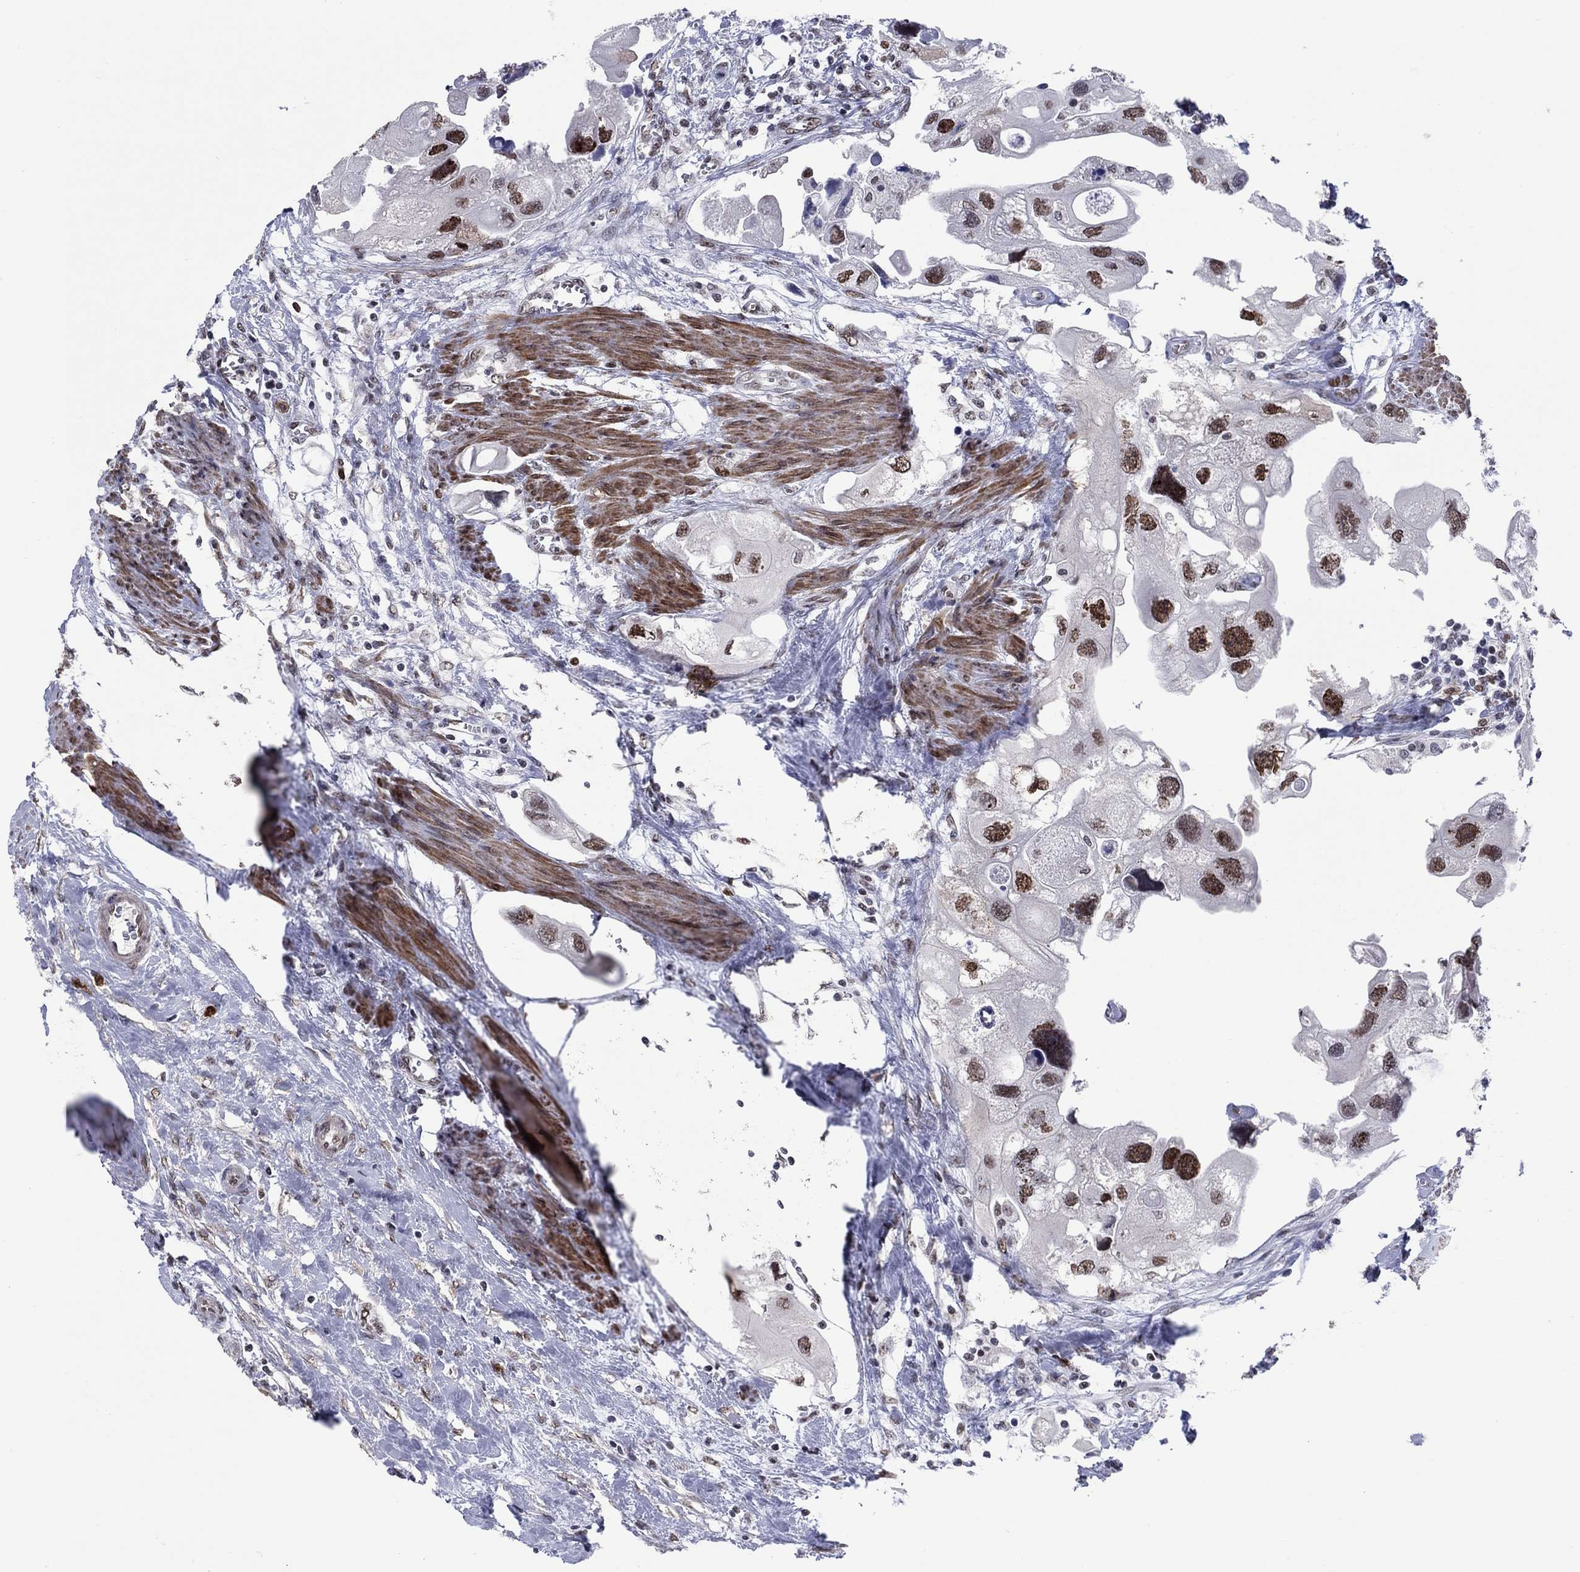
{"staining": {"intensity": "strong", "quantity": "25%-75%", "location": "nuclear"}, "tissue": "urothelial cancer", "cell_type": "Tumor cells", "image_type": "cancer", "snomed": [{"axis": "morphology", "description": "Urothelial carcinoma, High grade"}, {"axis": "topography", "description": "Urinary bladder"}], "caption": "Immunohistochemistry image of neoplastic tissue: human urothelial cancer stained using IHC demonstrates high levels of strong protein expression localized specifically in the nuclear of tumor cells, appearing as a nuclear brown color.", "gene": "TYMS", "patient": {"sex": "male", "age": 59}}